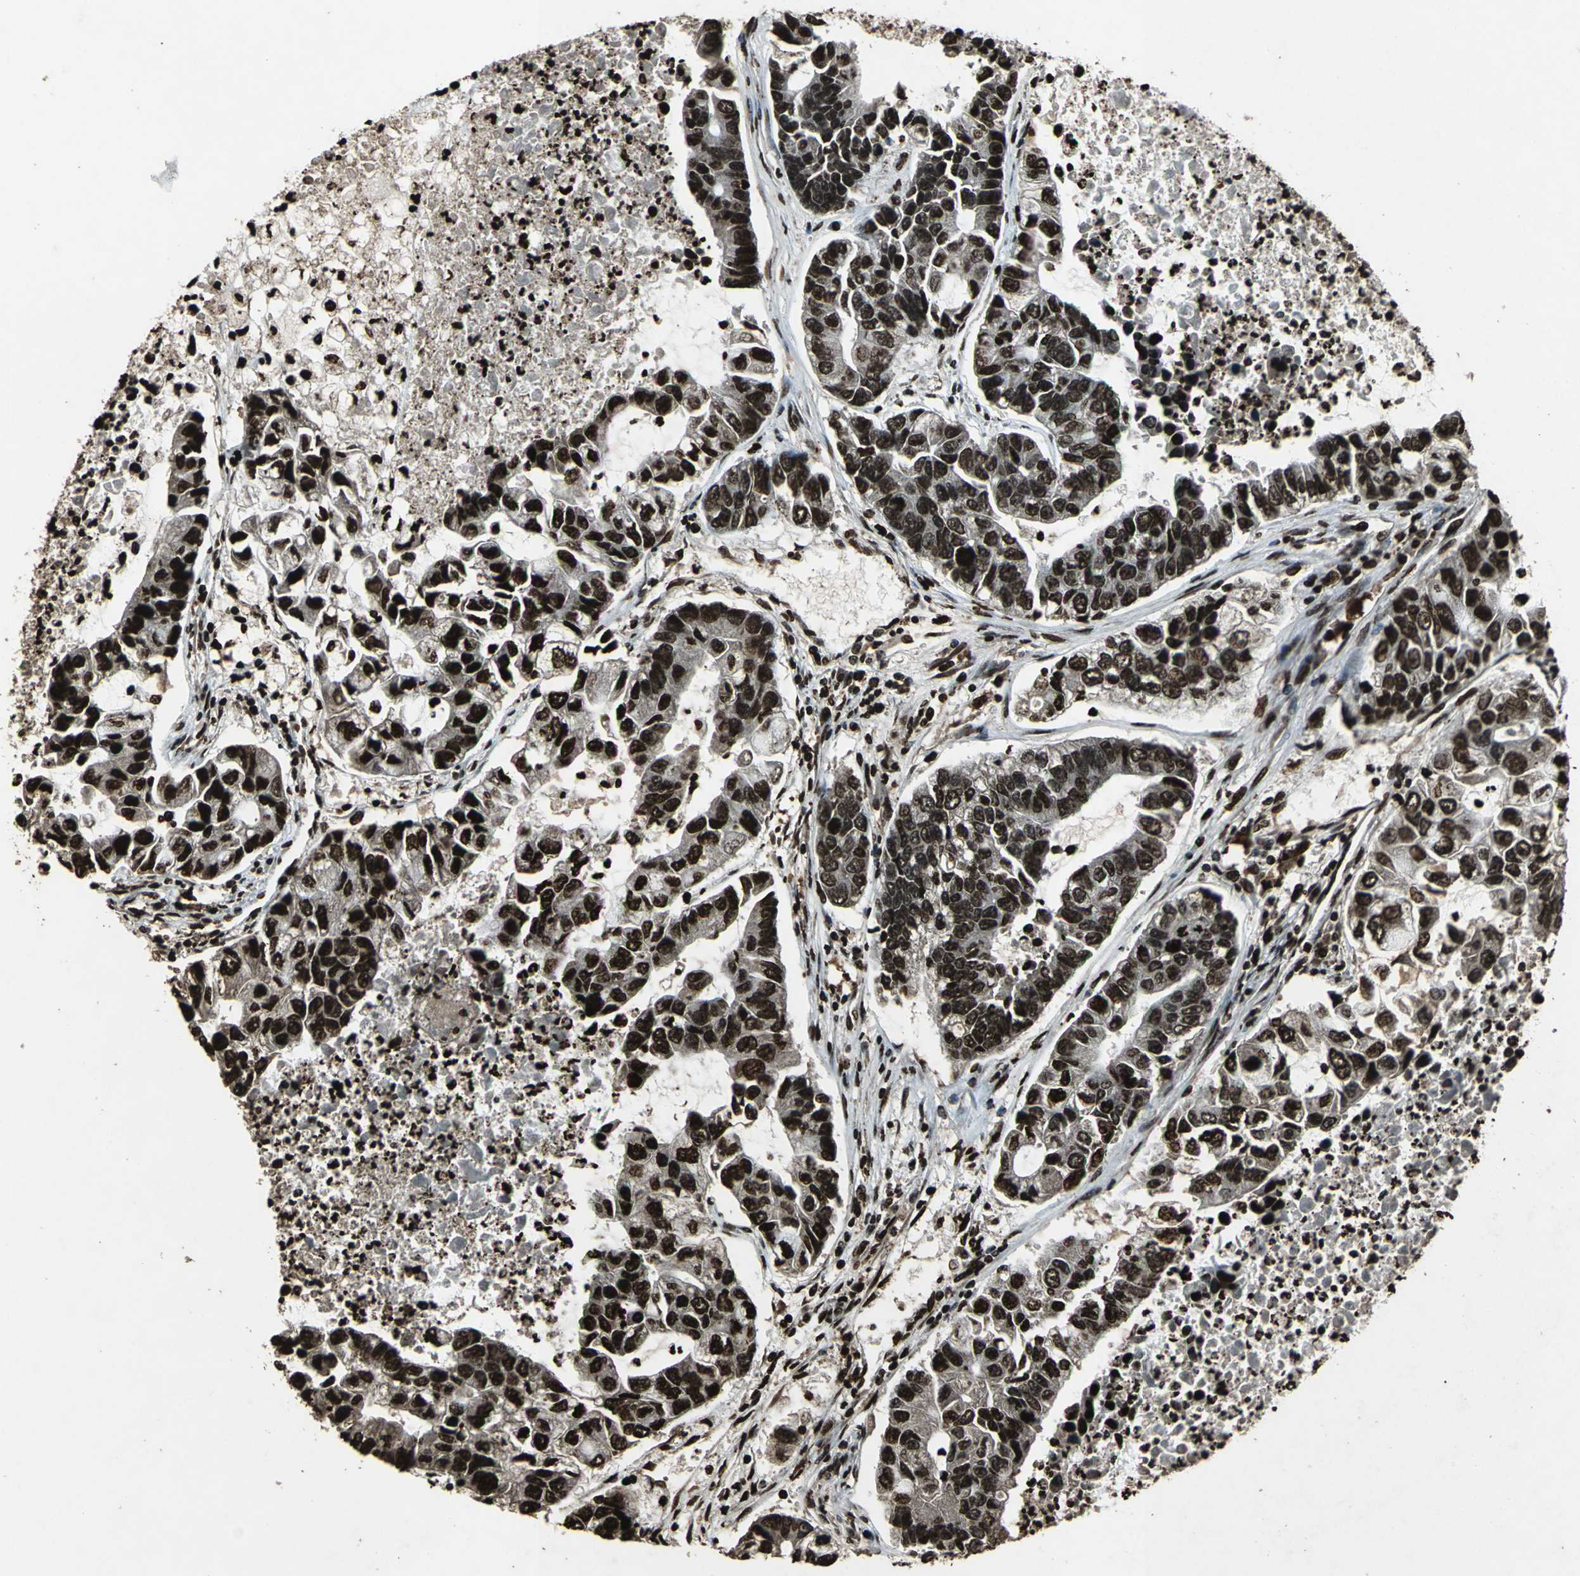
{"staining": {"intensity": "strong", "quantity": ">75%", "location": "cytoplasmic/membranous,nuclear"}, "tissue": "lung cancer", "cell_type": "Tumor cells", "image_type": "cancer", "snomed": [{"axis": "morphology", "description": "Adenocarcinoma, NOS"}, {"axis": "topography", "description": "Lung"}], "caption": "Tumor cells display high levels of strong cytoplasmic/membranous and nuclear expression in about >75% of cells in human lung adenocarcinoma.", "gene": "SEPTIN4", "patient": {"sex": "female", "age": 51}}